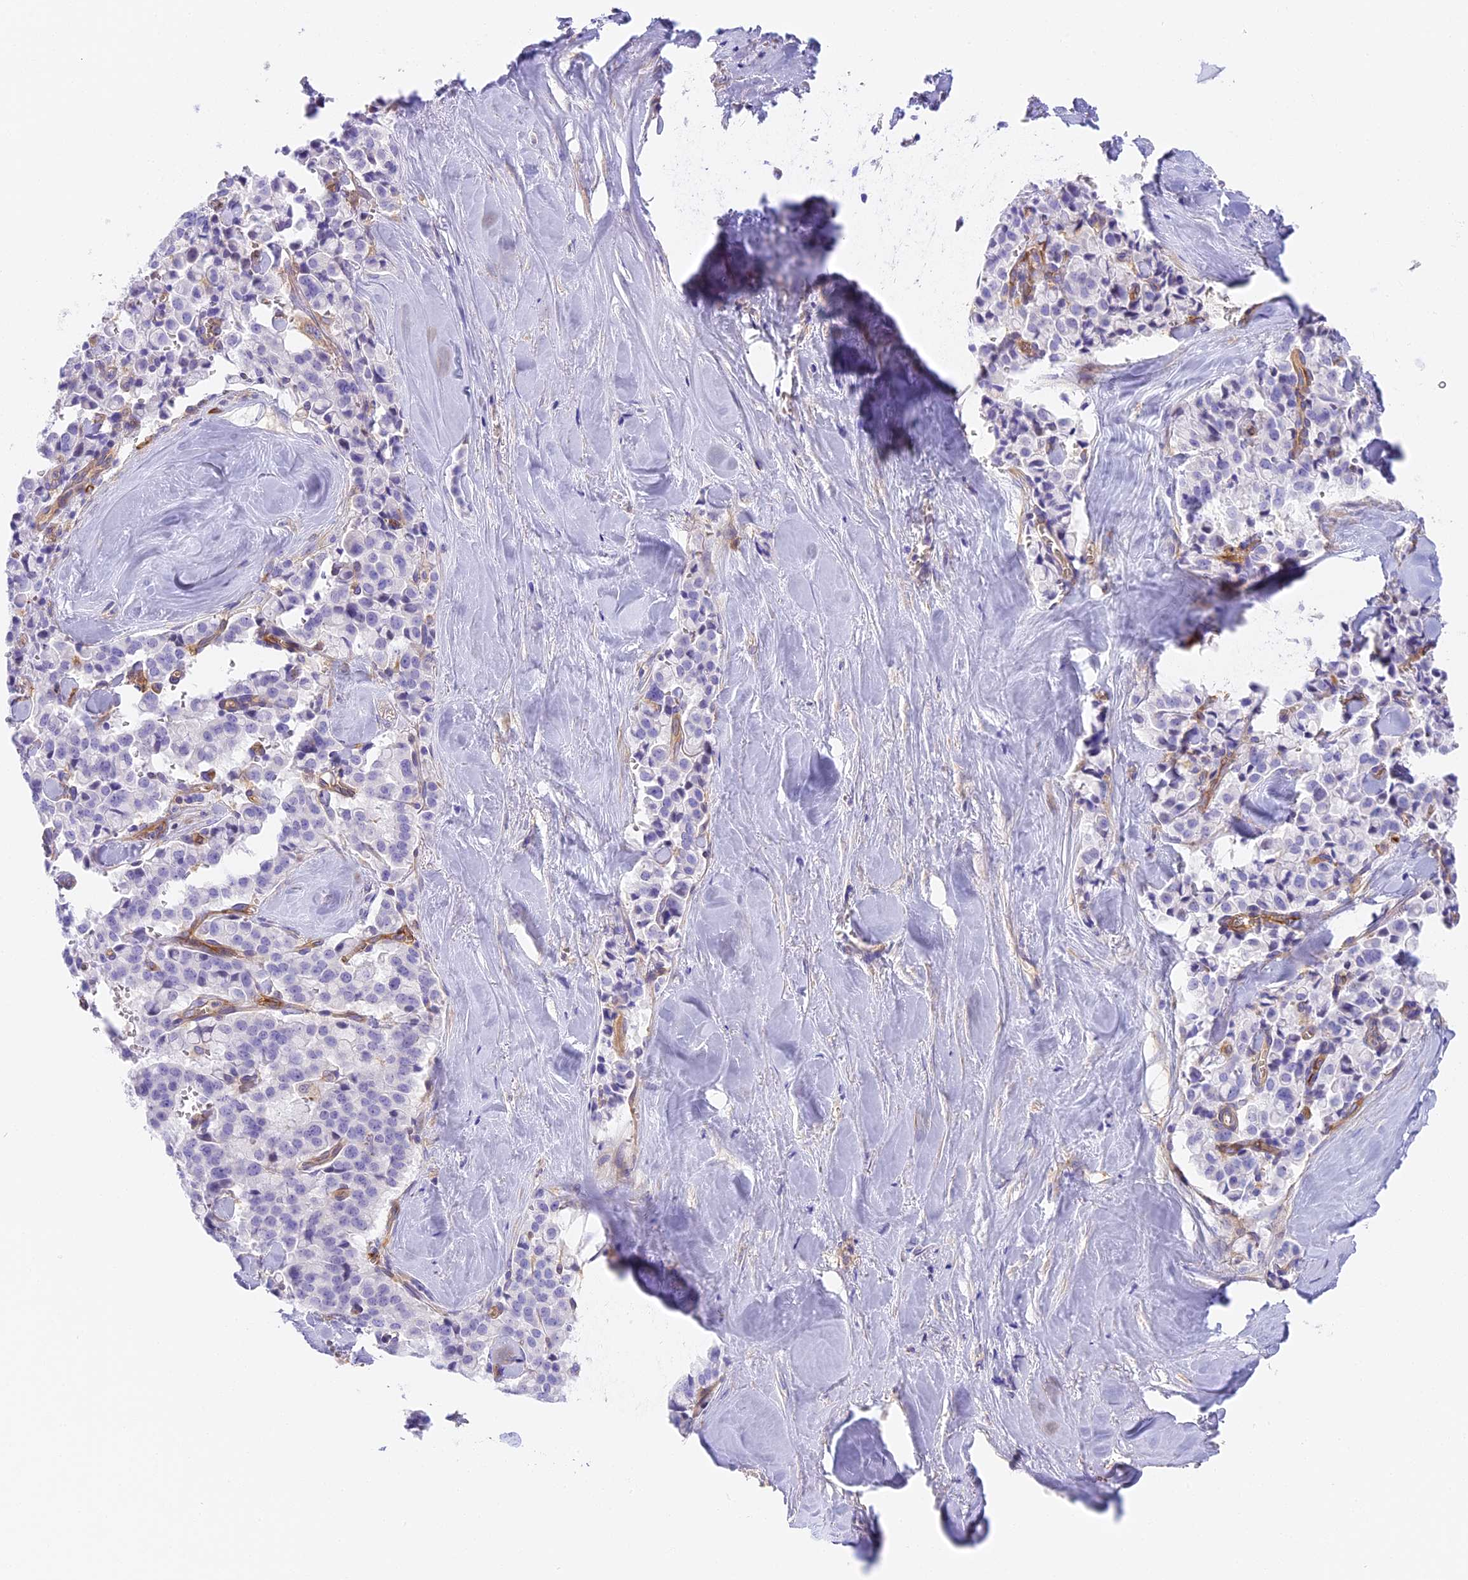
{"staining": {"intensity": "negative", "quantity": "none", "location": "none"}, "tissue": "pancreatic cancer", "cell_type": "Tumor cells", "image_type": "cancer", "snomed": [{"axis": "morphology", "description": "Adenocarcinoma, NOS"}, {"axis": "topography", "description": "Pancreas"}], "caption": "Tumor cells show no significant expression in pancreatic adenocarcinoma.", "gene": "HOMER3", "patient": {"sex": "male", "age": 65}}